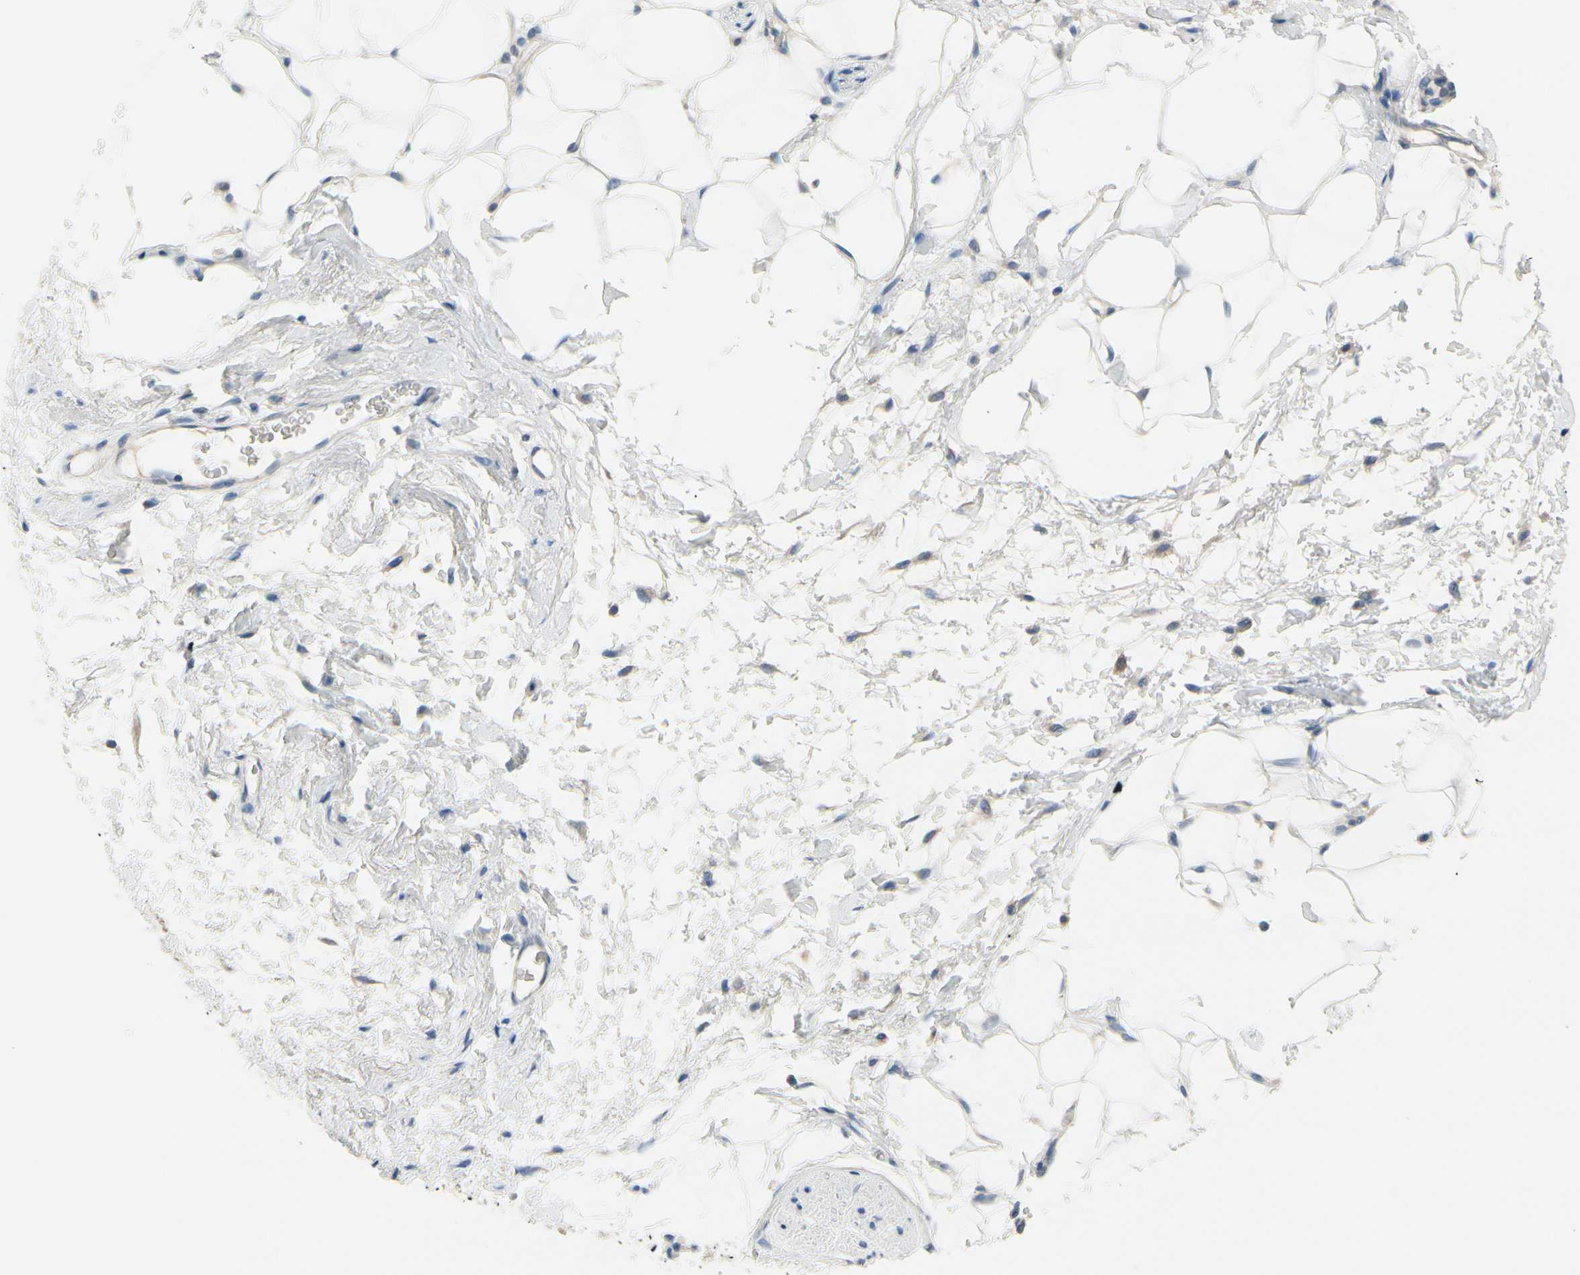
{"staining": {"intensity": "negative", "quantity": "none", "location": "none"}, "tissue": "adipose tissue", "cell_type": "Adipocytes", "image_type": "normal", "snomed": [{"axis": "morphology", "description": "Normal tissue, NOS"}, {"axis": "topography", "description": "Soft tissue"}, {"axis": "topography", "description": "Peripheral nerve tissue"}], "caption": "Immunohistochemistry of unremarkable human adipose tissue demonstrates no staining in adipocytes.", "gene": "FCER2", "patient": {"sex": "female", "age": 71}}